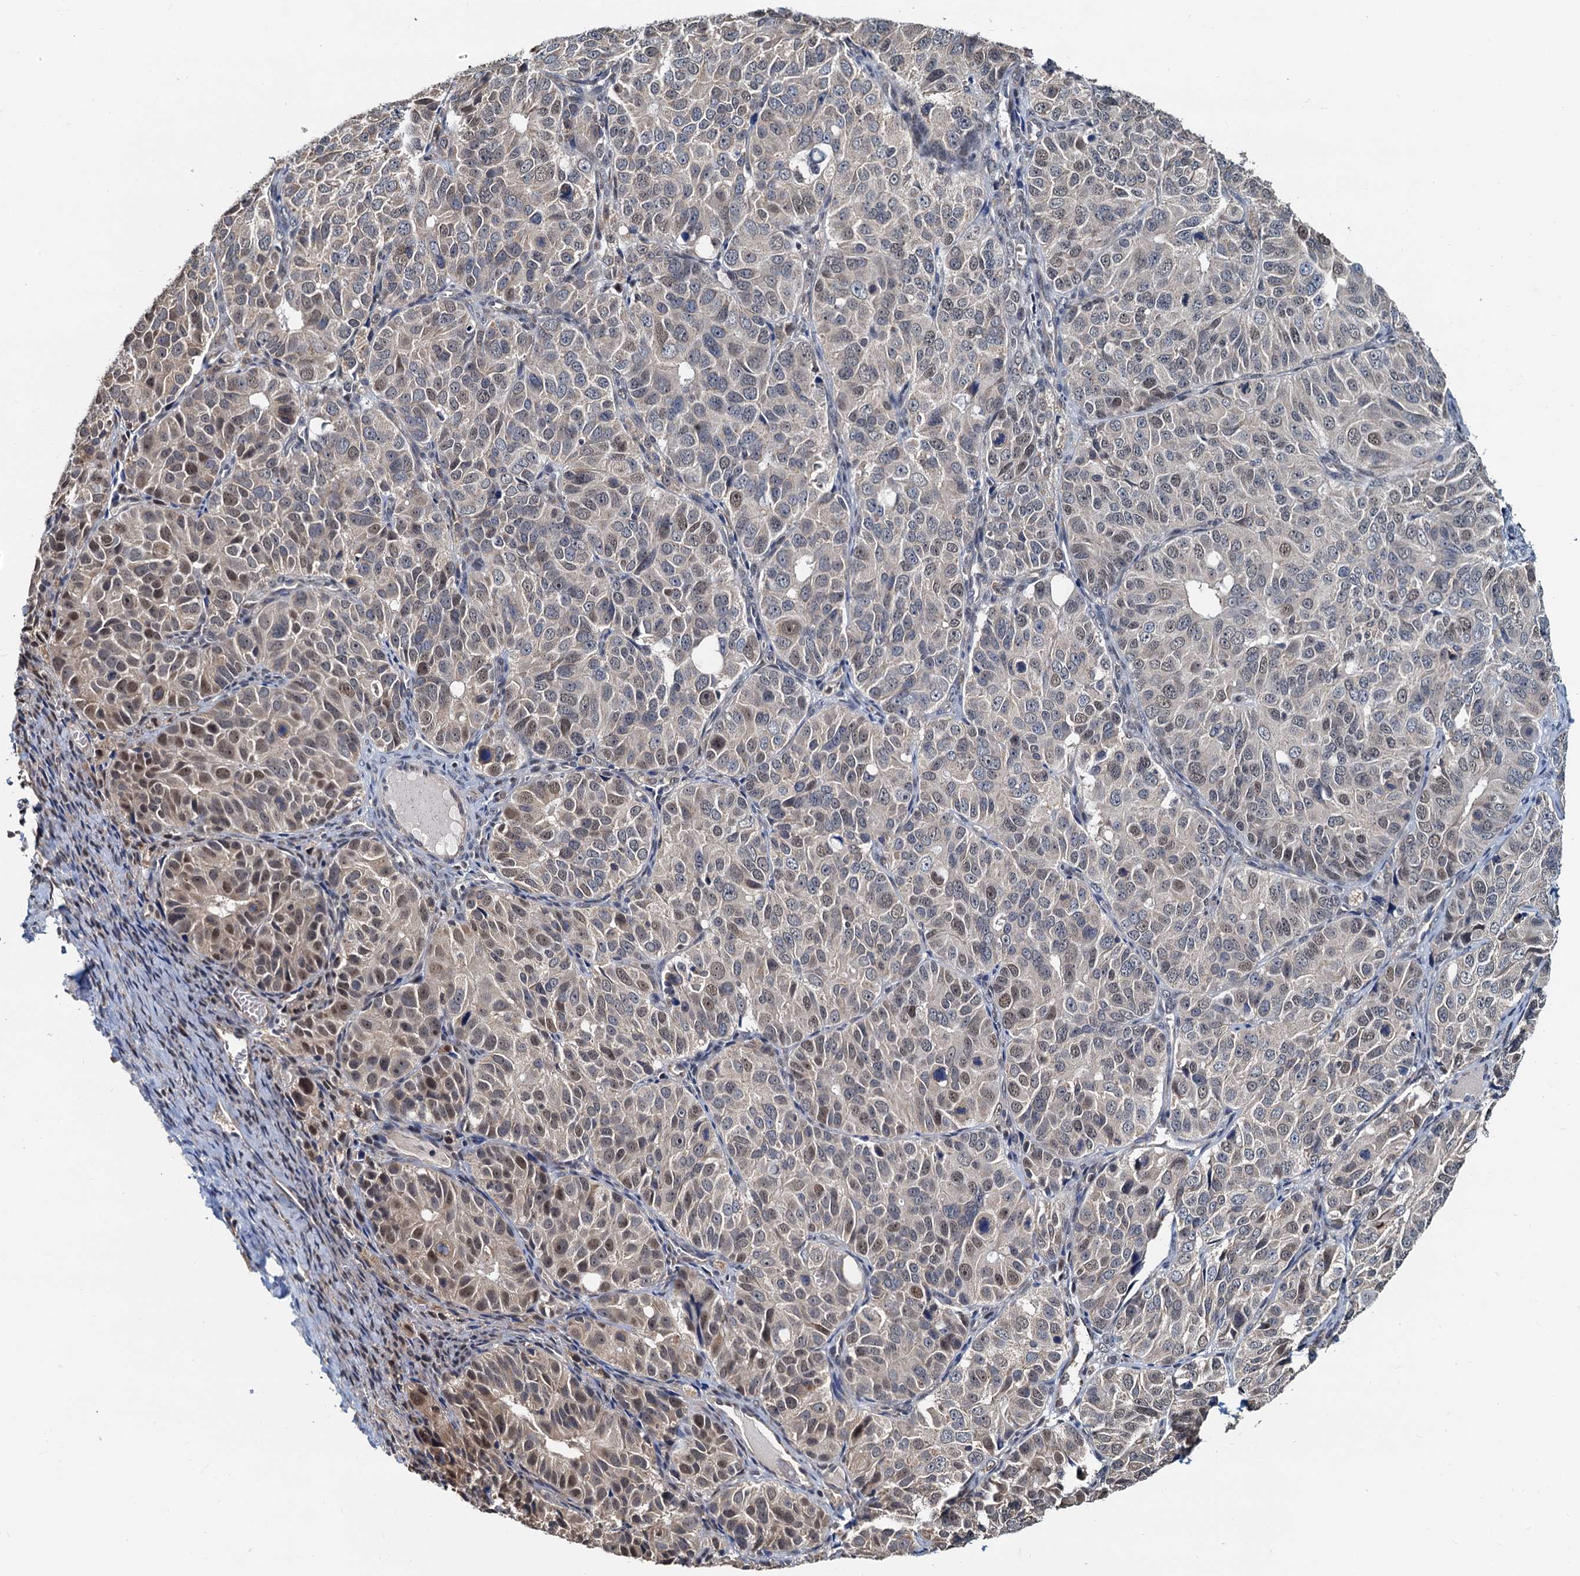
{"staining": {"intensity": "moderate", "quantity": "<25%", "location": "nuclear"}, "tissue": "ovarian cancer", "cell_type": "Tumor cells", "image_type": "cancer", "snomed": [{"axis": "morphology", "description": "Carcinoma, endometroid"}, {"axis": "topography", "description": "Ovary"}], "caption": "Immunohistochemistry image of ovarian endometroid carcinoma stained for a protein (brown), which displays low levels of moderate nuclear staining in about <25% of tumor cells.", "gene": "MCMBP", "patient": {"sex": "female", "age": 51}}